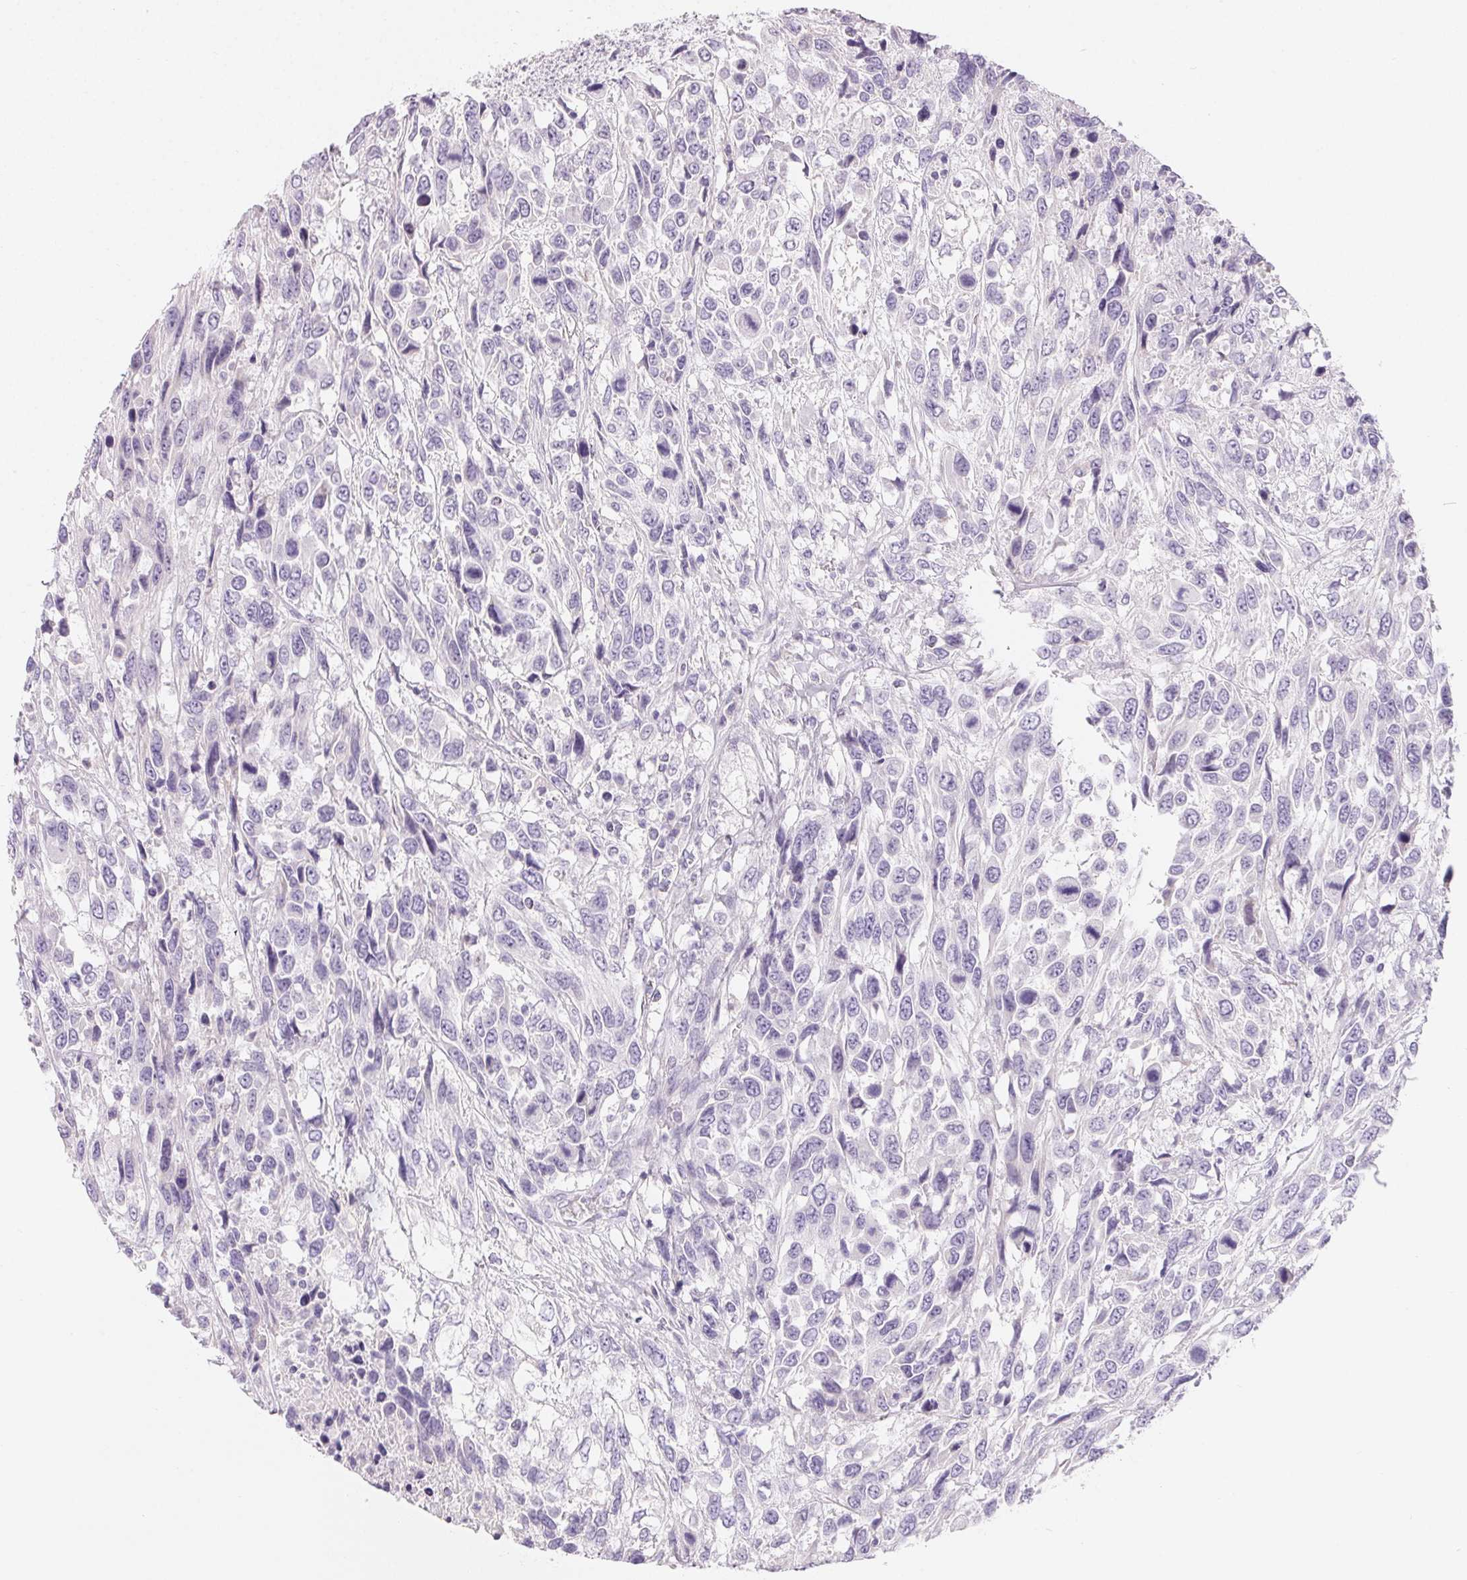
{"staining": {"intensity": "negative", "quantity": "none", "location": "none"}, "tissue": "urothelial cancer", "cell_type": "Tumor cells", "image_type": "cancer", "snomed": [{"axis": "morphology", "description": "Urothelial carcinoma, High grade"}, {"axis": "topography", "description": "Urinary bladder"}], "caption": "Urothelial carcinoma (high-grade) stained for a protein using immunohistochemistry (IHC) reveals no positivity tumor cells.", "gene": "SPACA5B", "patient": {"sex": "female", "age": 70}}